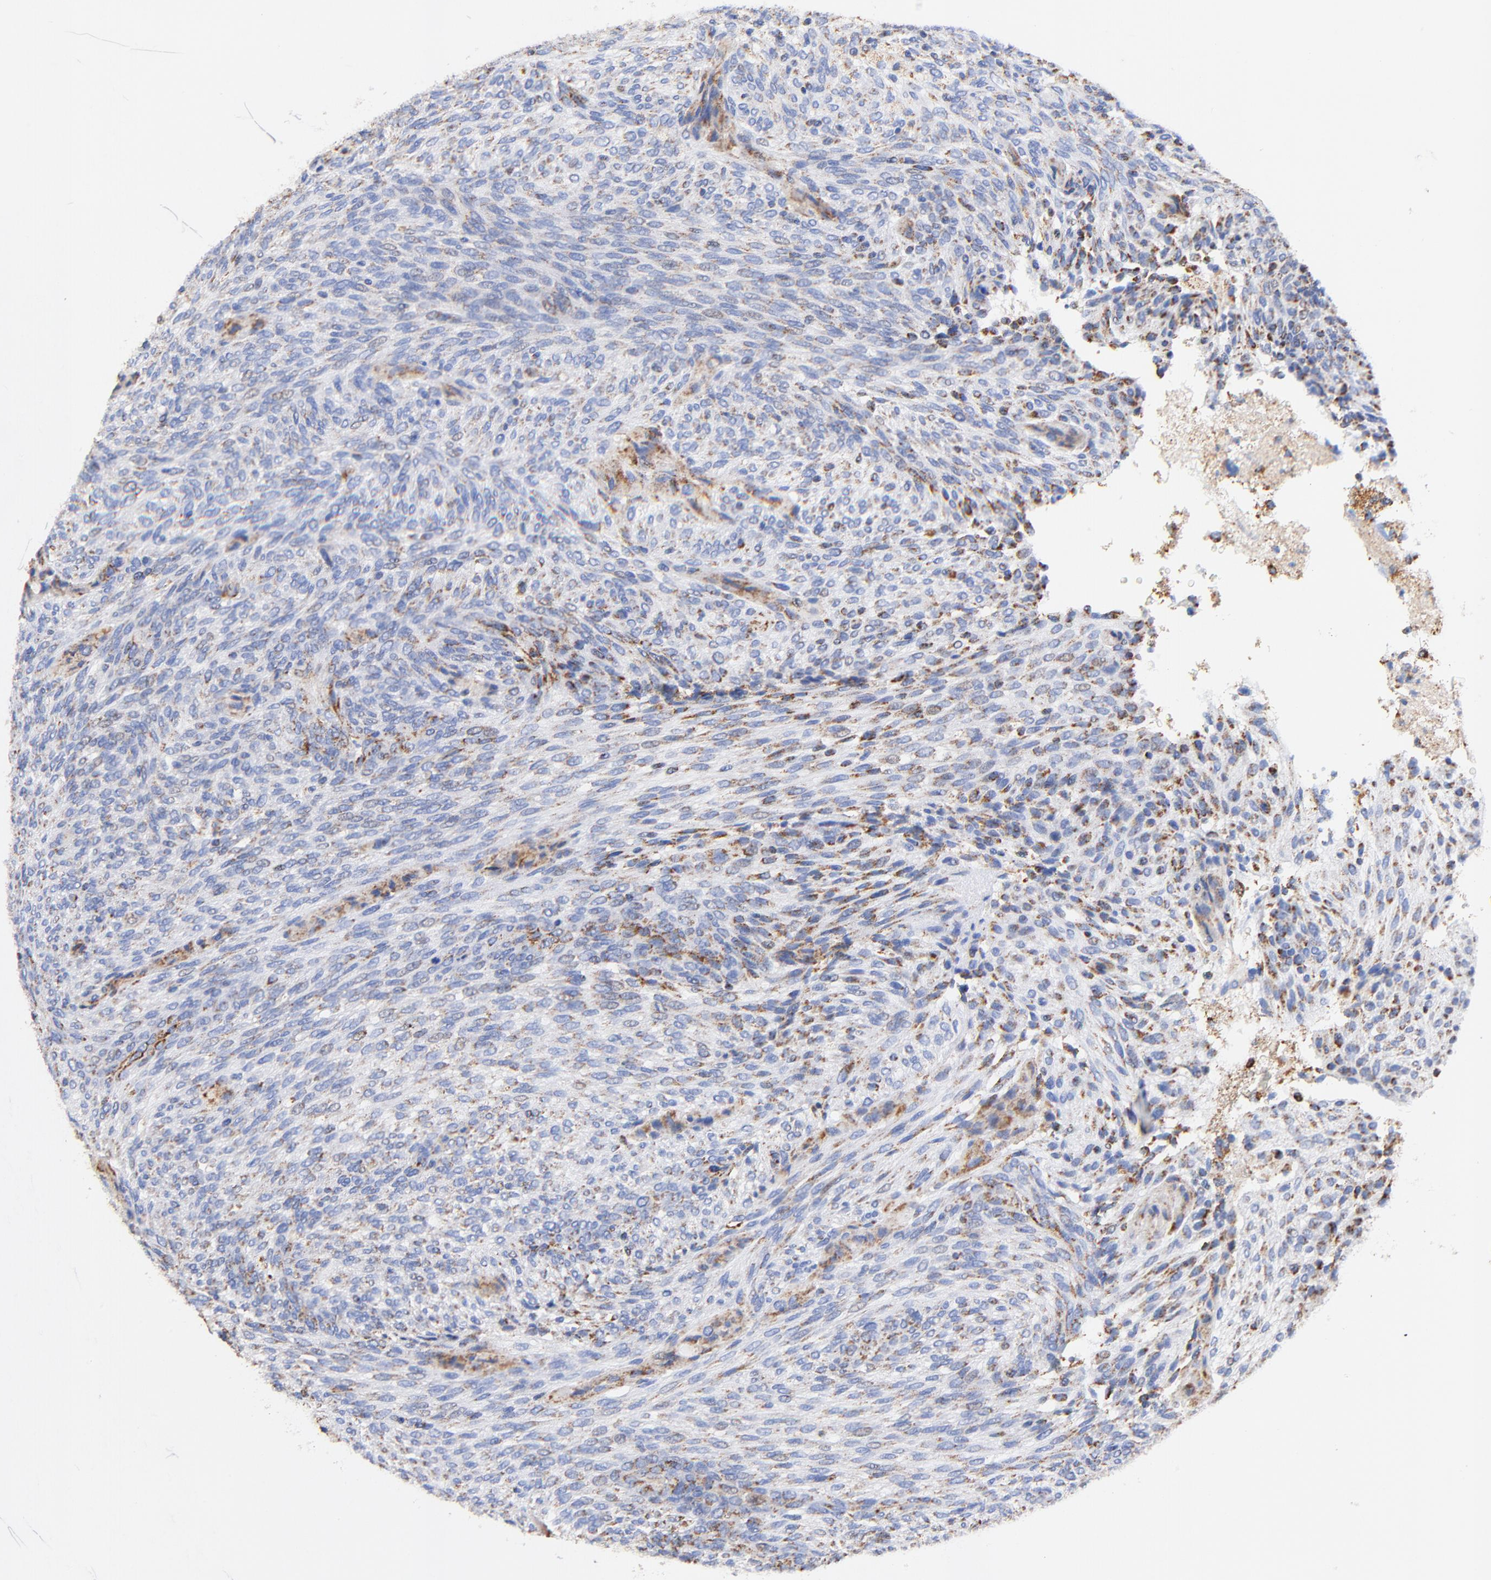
{"staining": {"intensity": "moderate", "quantity": "<25%", "location": "cytoplasmic/membranous"}, "tissue": "glioma", "cell_type": "Tumor cells", "image_type": "cancer", "snomed": [{"axis": "morphology", "description": "Glioma, malignant, High grade"}, {"axis": "topography", "description": "Cerebral cortex"}], "caption": "Immunohistochemical staining of human high-grade glioma (malignant) displays low levels of moderate cytoplasmic/membranous staining in approximately <25% of tumor cells. The protein of interest is shown in brown color, while the nuclei are stained blue.", "gene": "ATP5F1D", "patient": {"sex": "female", "age": 55}}